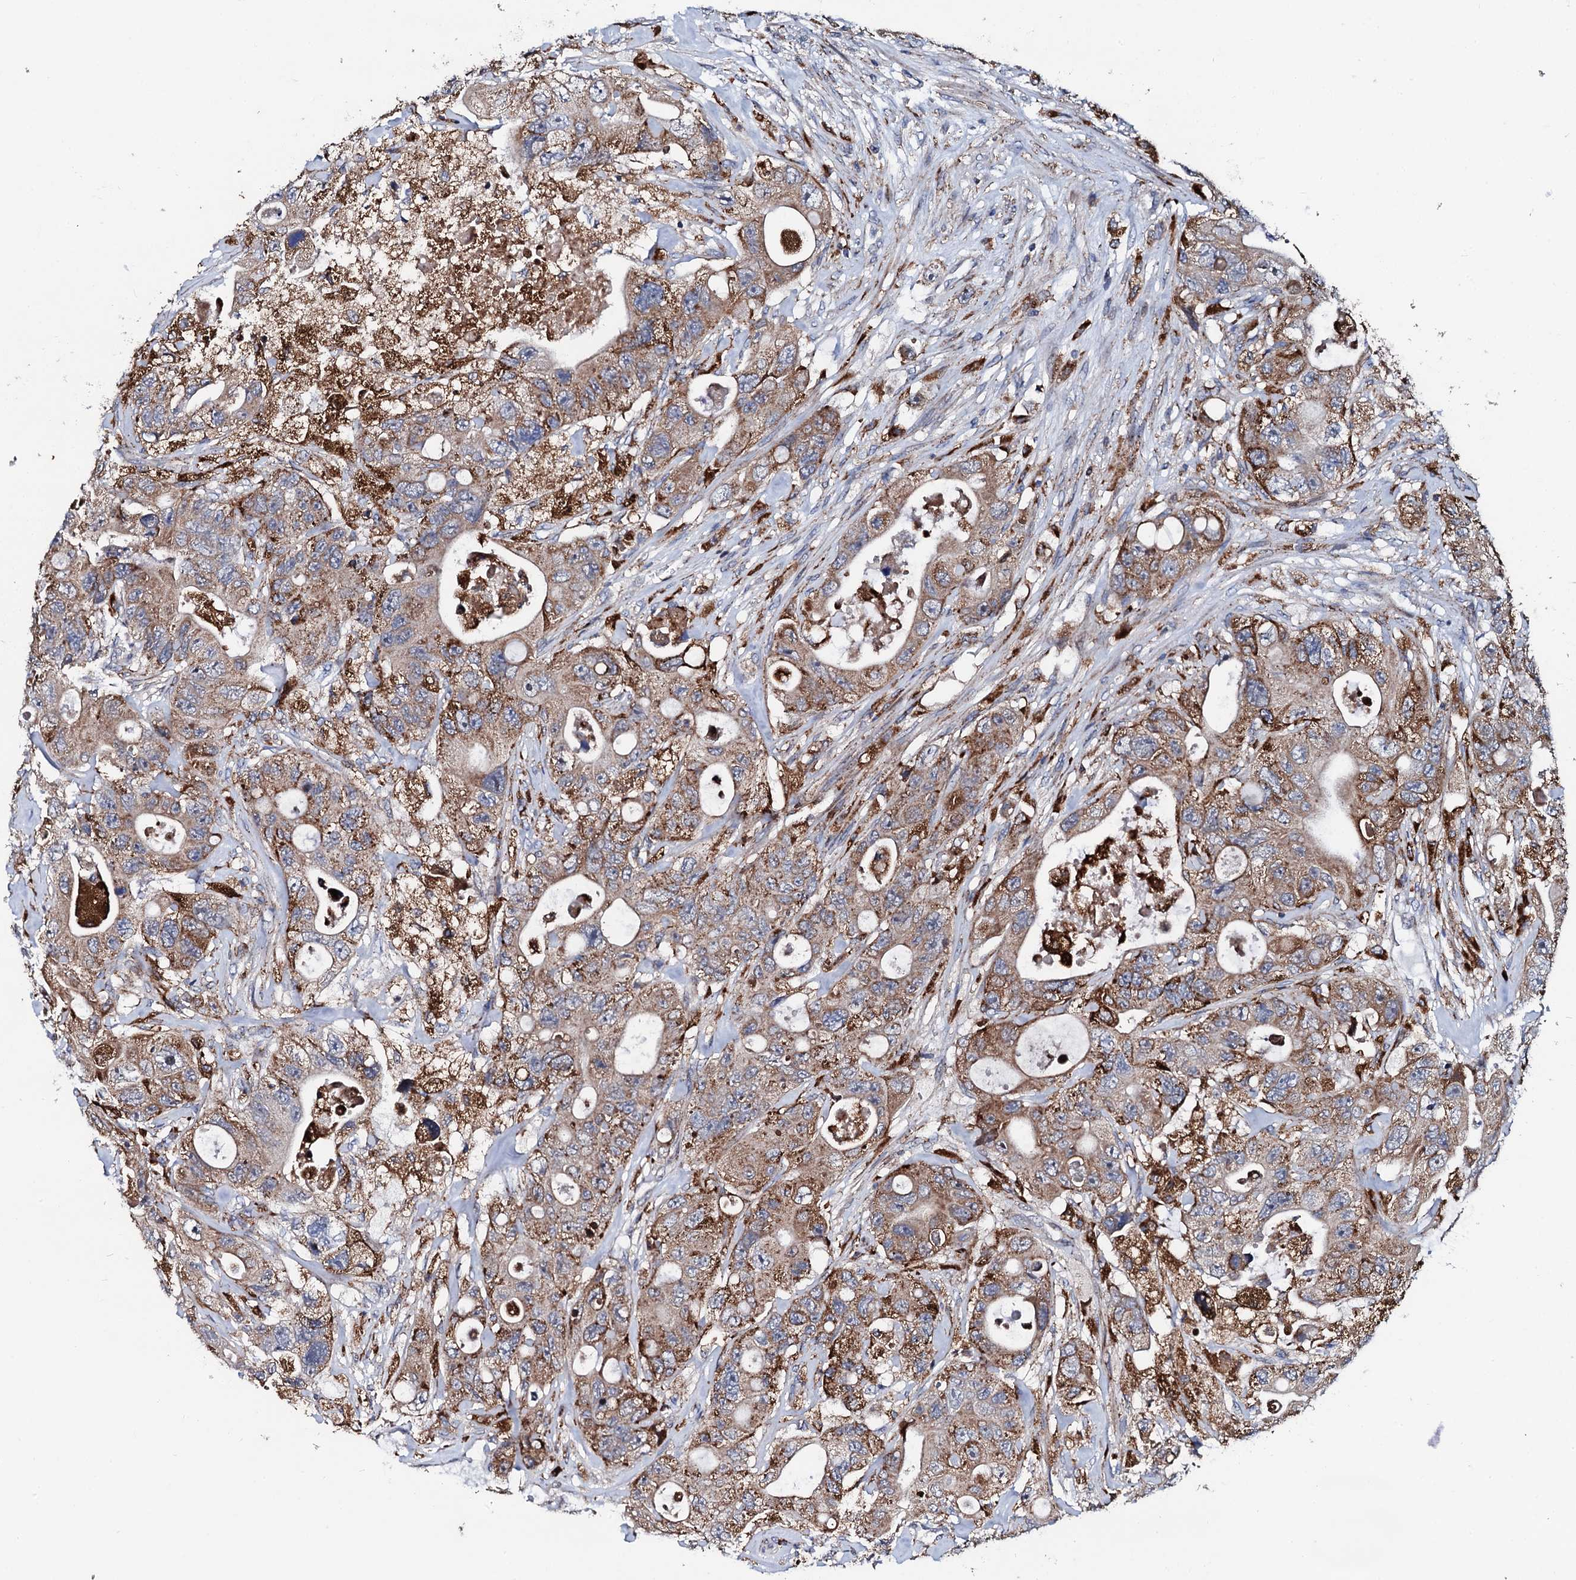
{"staining": {"intensity": "moderate", "quantity": ">75%", "location": "cytoplasmic/membranous"}, "tissue": "colorectal cancer", "cell_type": "Tumor cells", "image_type": "cancer", "snomed": [{"axis": "morphology", "description": "Adenocarcinoma, NOS"}, {"axis": "topography", "description": "Colon"}], "caption": "Human colorectal cancer (adenocarcinoma) stained with a brown dye shows moderate cytoplasmic/membranous positive positivity in approximately >75% of tumor cells.", "gene": "TCIRG1", "patient": {"sex": "female", "age": 46}}